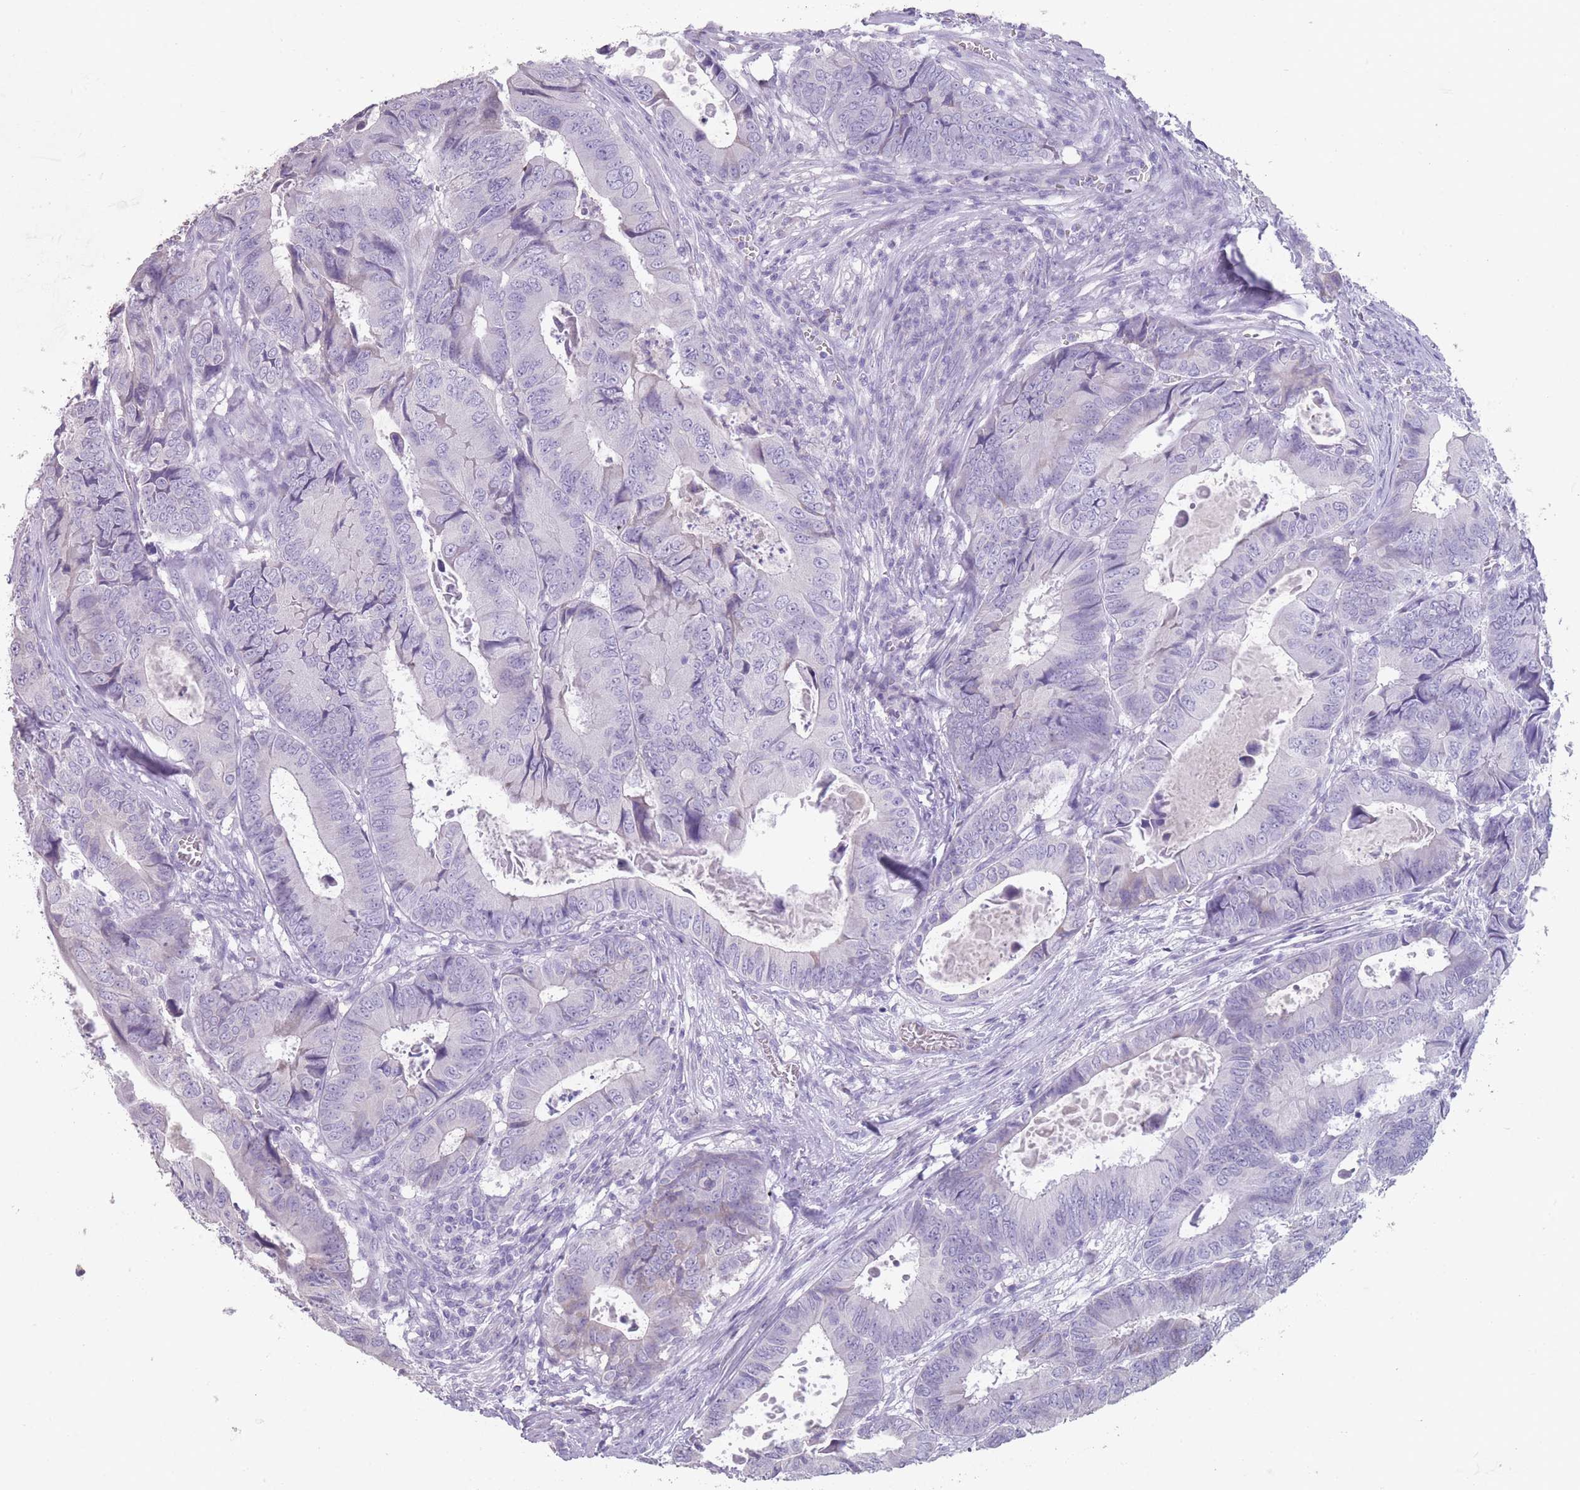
{"staining": {"intensity": "negative", "quantity": "none", "location": "none"}, "tissue": "colorectal cancer", "cell_type": "Tumor cells", "image_type": "cancer", "snomed": [{"axis": "morphology", "description": "Adenocarcinoma, NOS"}, {"axis": "topography", "description": "Colon"}], "caption": "The photomicrograph demonstrates no staining of tumor cells in colorectal adenocarcinoma. The staining was performed using DAB (3,3'-diaminobenzidine) to visualize the protein expression in brown, while the nuclei were stained in blue with hematoxylin (Magnification: 20x).", "gene": "RHBG", "patient": {"sex": "male", "age": 85}}